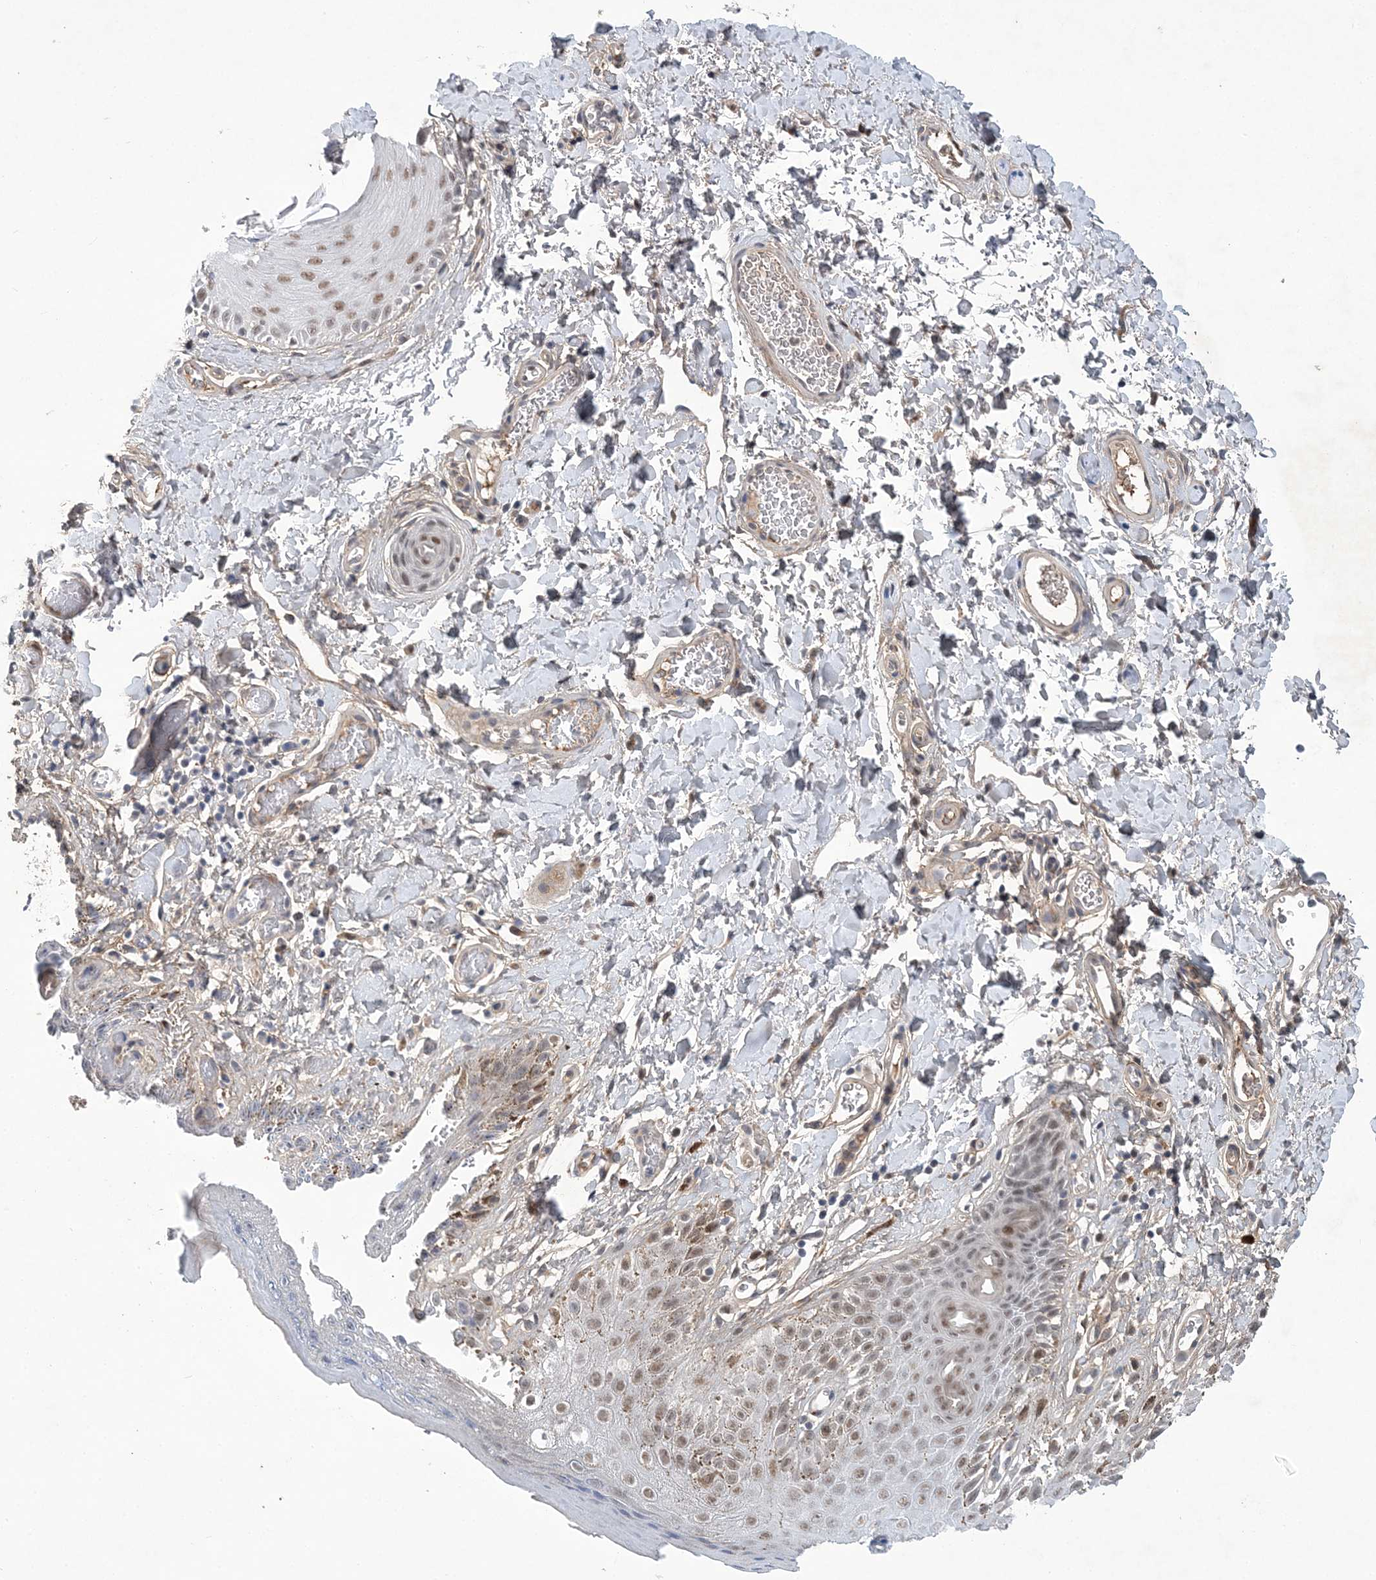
{"staining": {"intensity": "weak", "quantity": ">75%", "location": "nuclear"}, "tissue": "skin", "cell_type": "Epidermal cells", "image_type": "normal", "snomed": [{"axis": "morphology", "description": "Normal tissue, NOS"}, {"axis": "topography", "description": "Anal"}], "caption": "This micrograph exhibits unremarkable skin stained with immunohistochemistry to label a protein in brown. The nuclear of epidermal cells show weak positivity for the protein. Nuclei are counter-stained blue.", "gene": "FAM217A", "patient": {"sex": "male", "age": 44}}